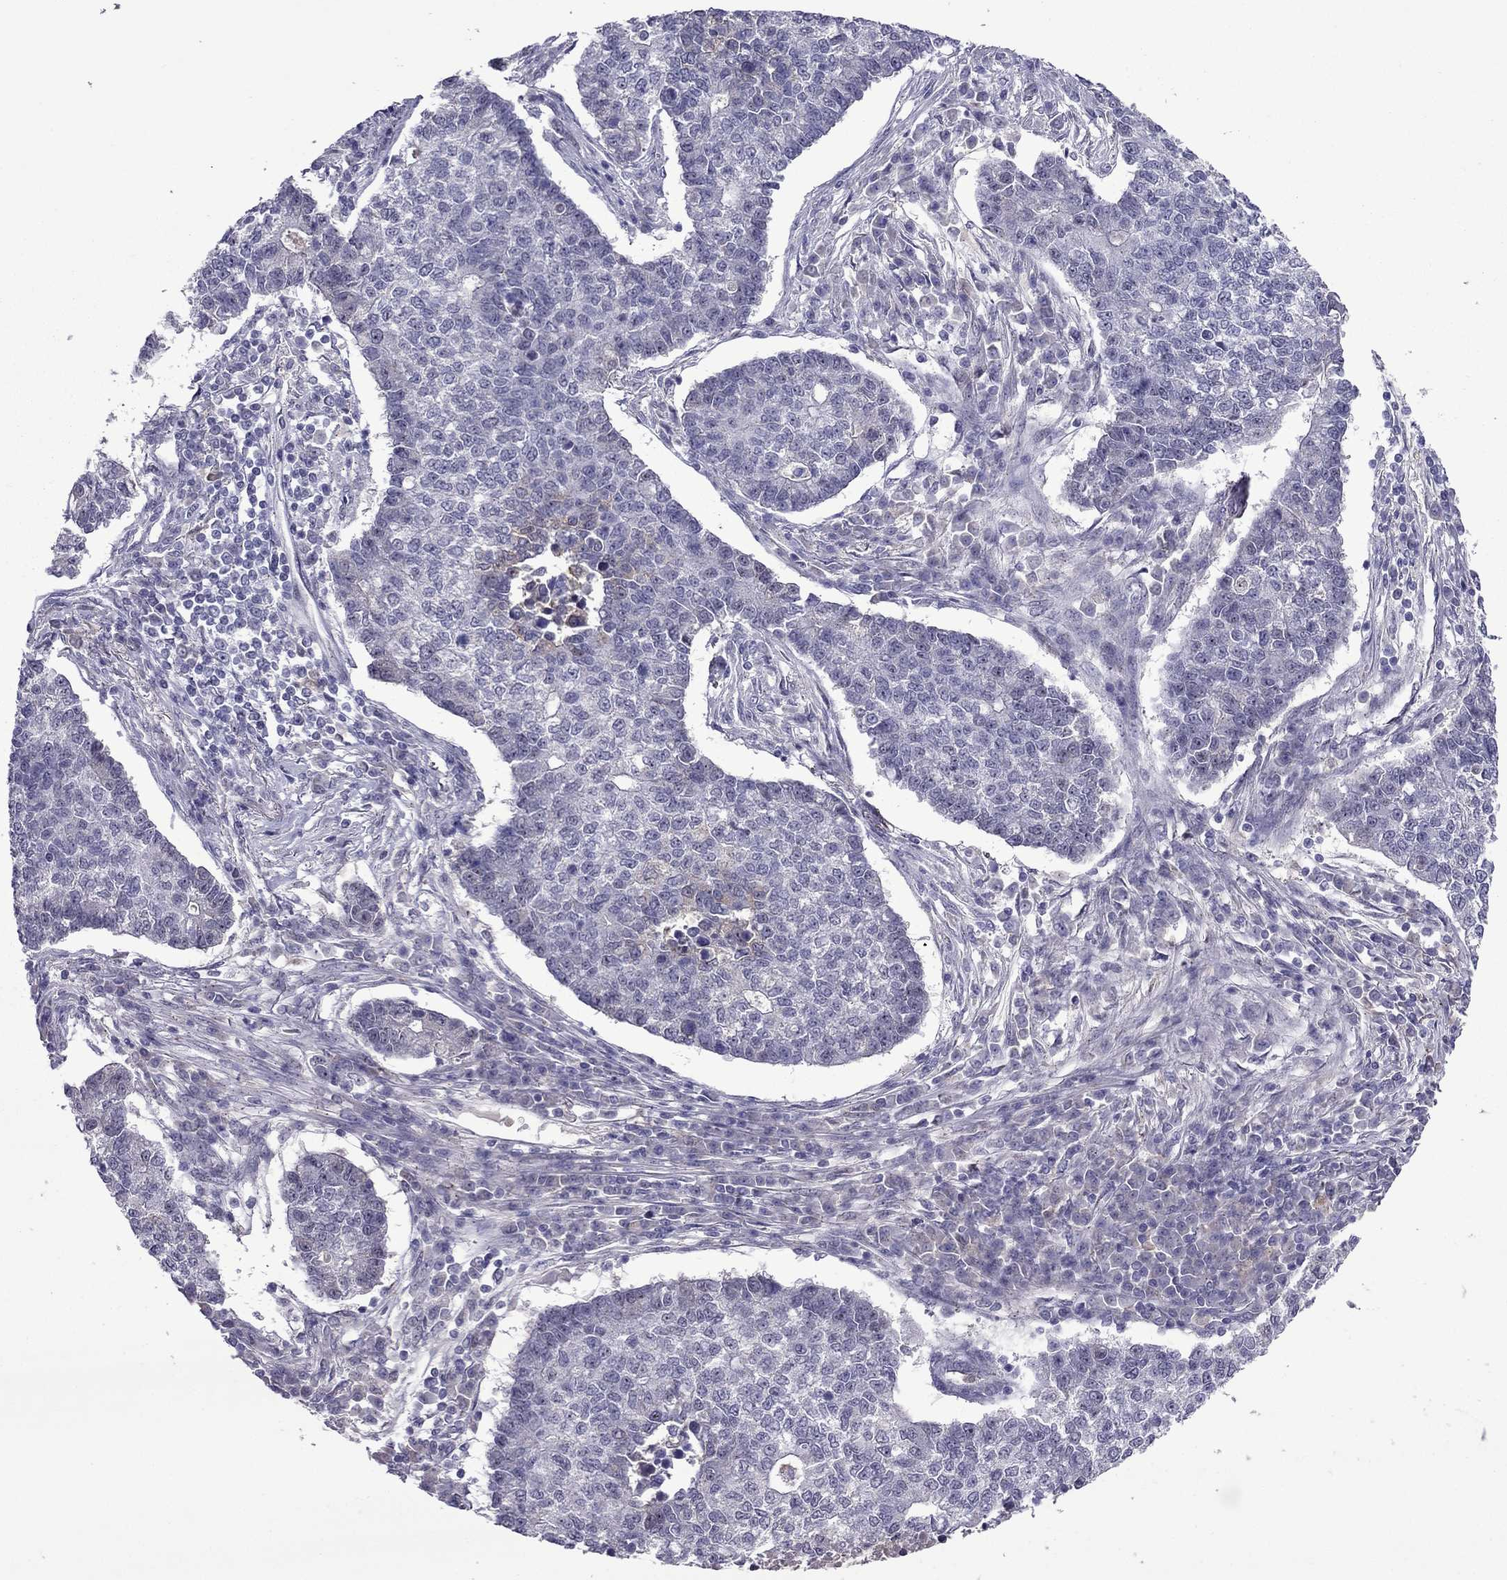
{"staining": {"intensity": "negative", "quantity": "none", "location": "none"}, "tissue": "lung cancer", "cell_type": "Tumor cells", "image_type": "cancer", "snomed": [{"axis": "morphology", "description": "Adenocarcinoma, NOS"}, {"axis": "topography", "description": "Lung"}], "caption": "DAB (3,3'-diaminobenzidine) immunohistochemical staining of human adenocarcinoma (lung) demonstrates no significant positivity in tumor cells.", "gene": "MYBPH", "patient": {"sex": "male", "age": 57}}